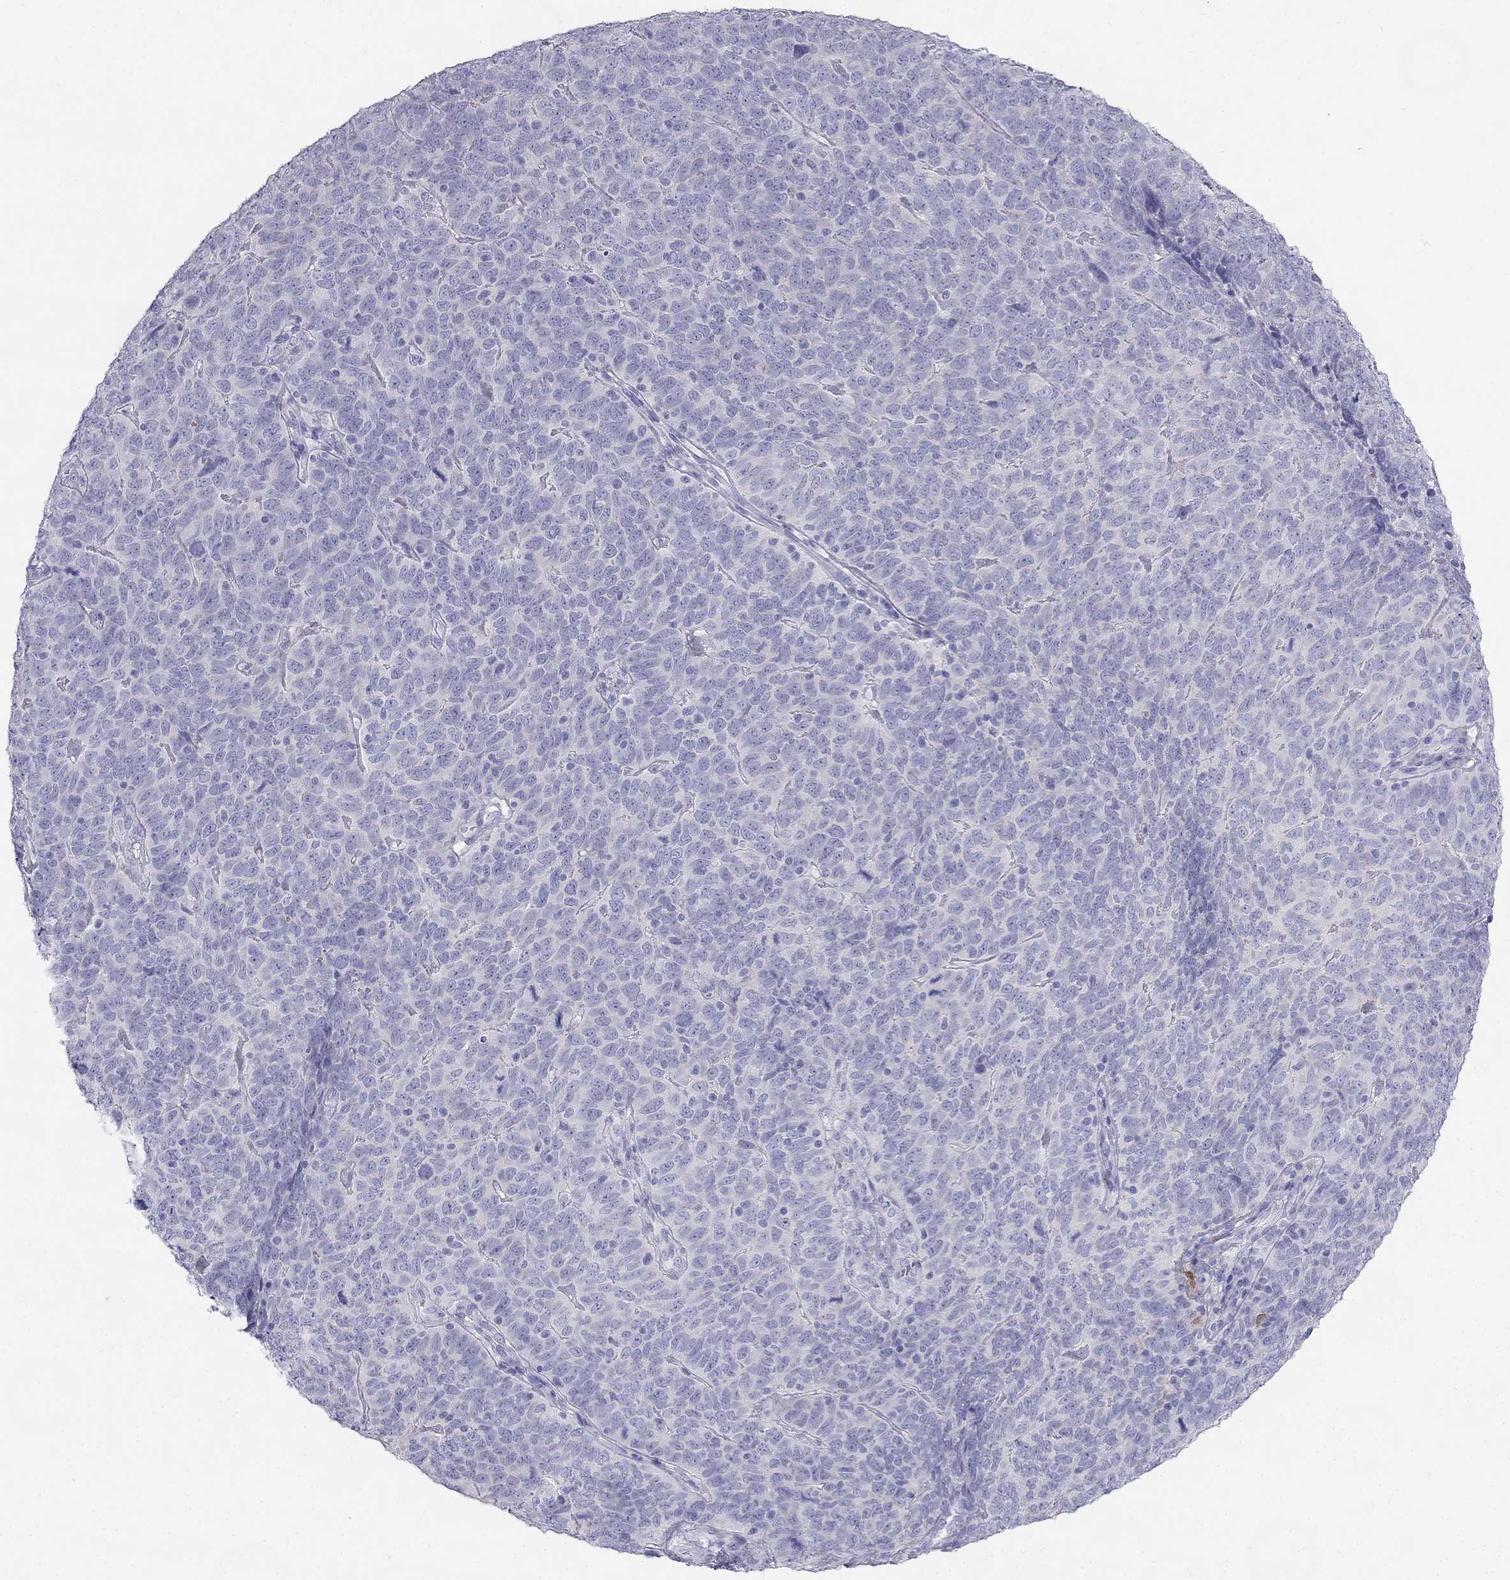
{"staining": {"intensity": "negative", "quantity": "none", "location": "none"}, "tissue": "skin cancer", "cell_type": "Tumor cells", "image_type": "cancer", "snomed": [{"axis": "morphology", "description": "Squamous cell carcinoma, NOS"}, {"axis": "topography", "description": "Skin"}, {"axis": "topography", "description": "Anal"}], "caption": "A histopathology image of squamous cell carcinoma (skin) stained for a protein shows no brown staining in tumor cells.", "gene": "RFLNA", "patient": {"sex": "female", "age": 51}}